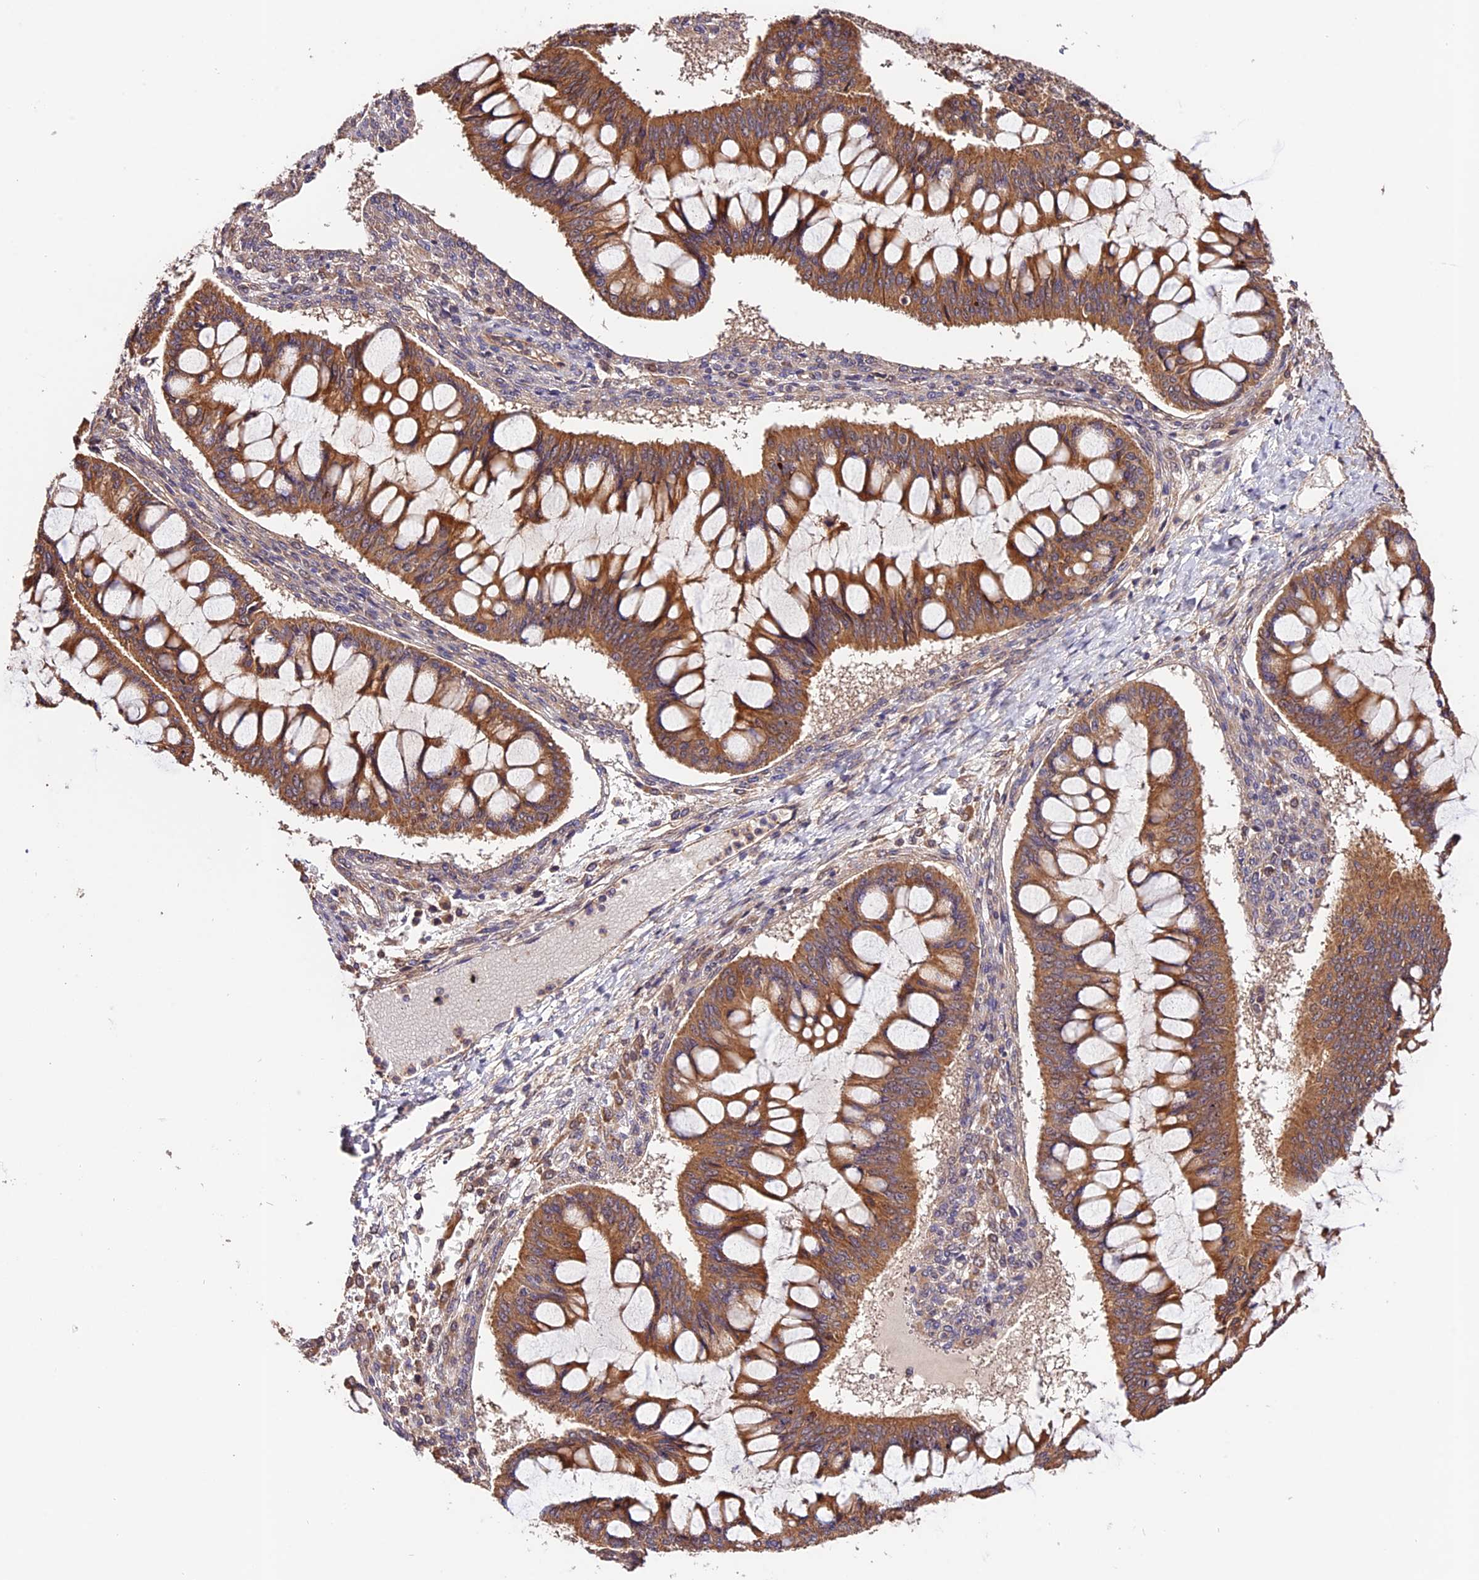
{"staining": {"intensity": "moderate", "quantity": ">75%", "location": "cytoplasmic/membranous"}, "tissue": "ovarian cancer", "cell_type": "Tumor cells", "image_type": "cancer", "snomed": [{"axis": "morphology", "description": "Cystadenocarcinoma, mucinous, NOS"}, {"axis": "topography", "description": "Ovary"}], "caption": "This micrograph exhibits mucinous cystadenocarcinoma (ovarian) stained with immunohistochemistry (IHC) to label a protein in brown. The cytoplasmic/membranous of tumor cells show moderate positivity for the protein. Nuclei are counter-stained blue.", "gene": "CES3", "patient": {"sex": "female", "age": 73}}